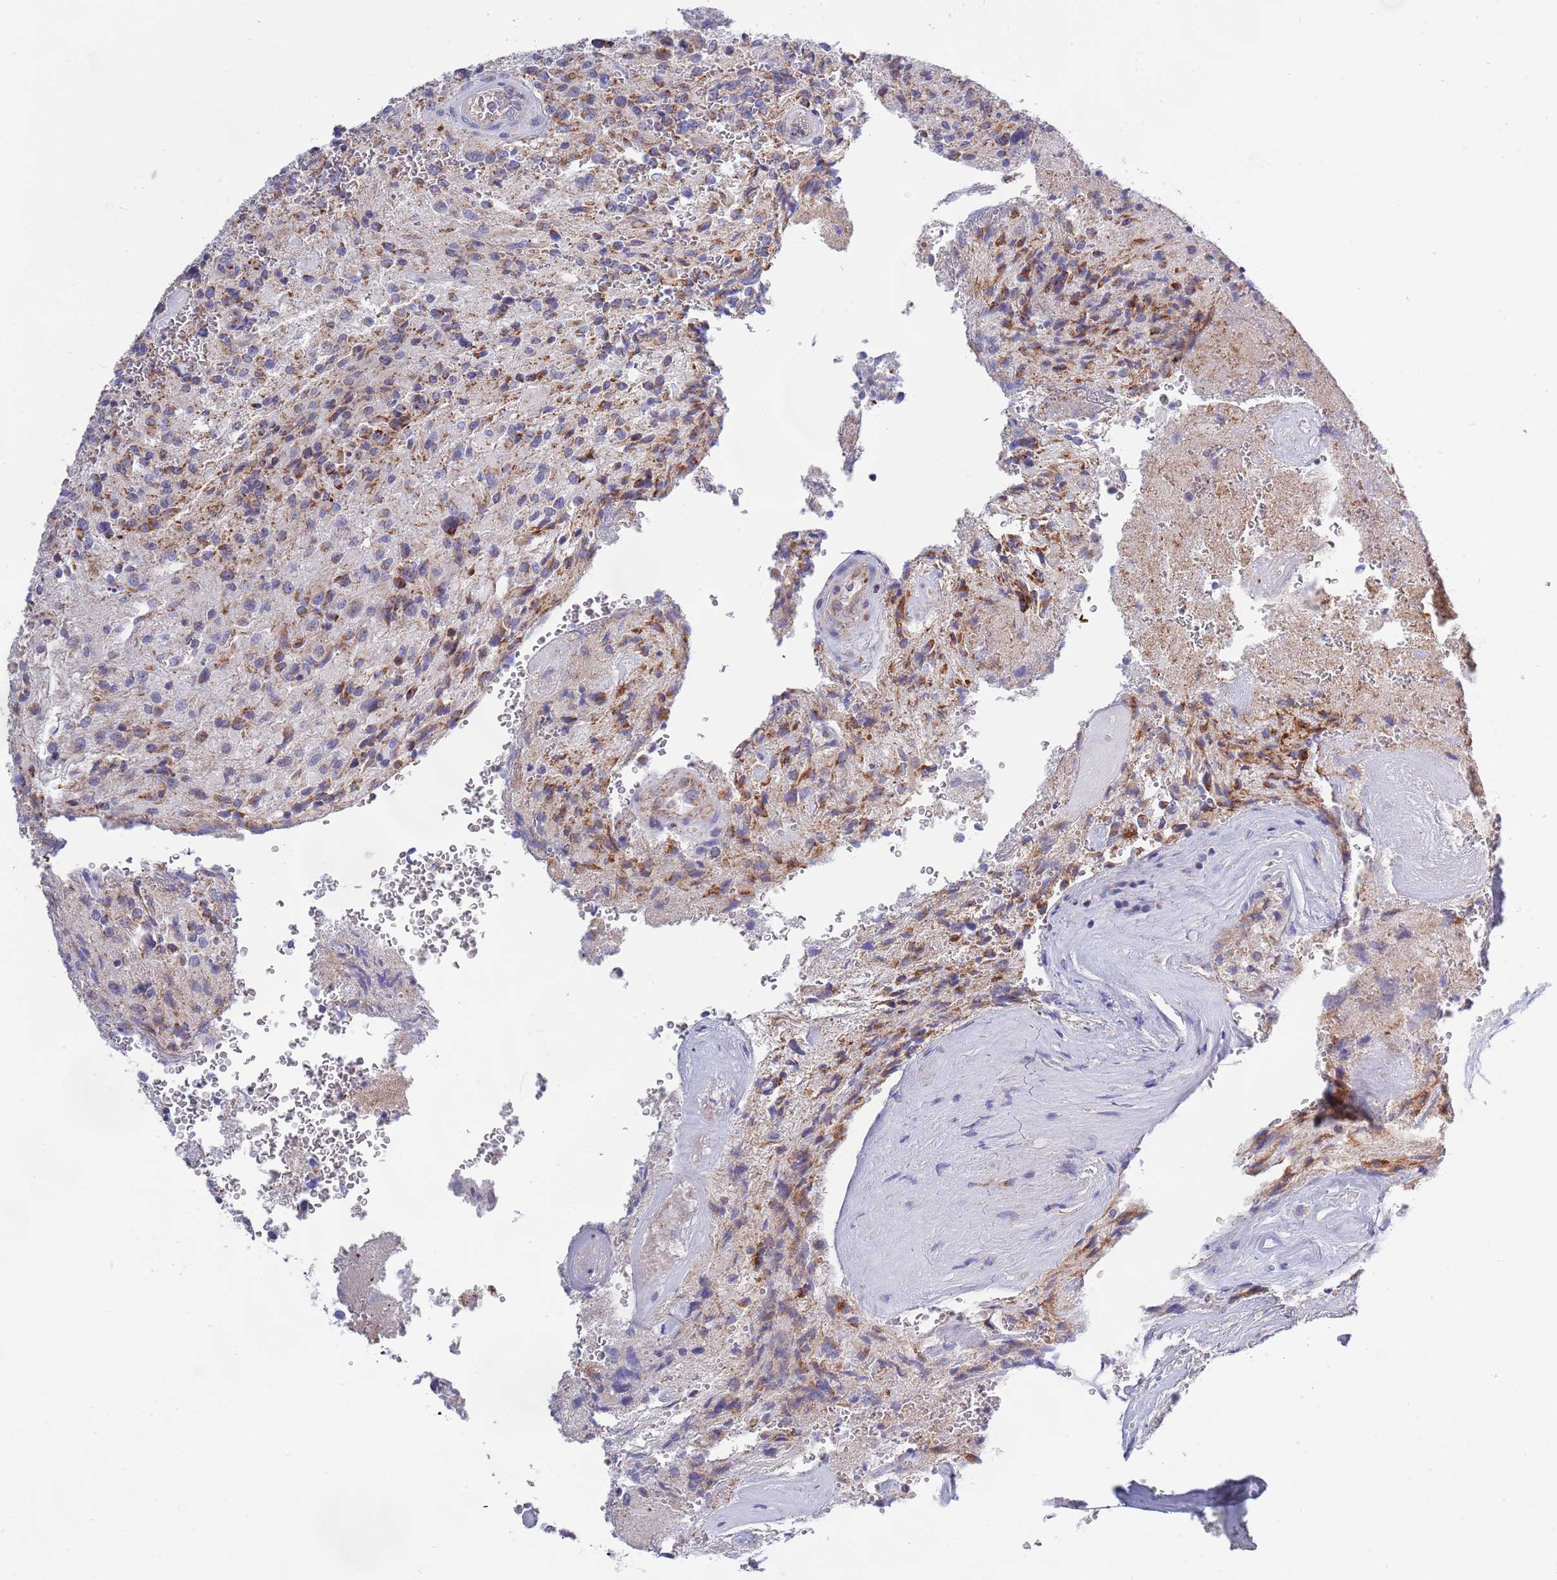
{"staining": {"intensity": "moderate", "quantity": "25%-75%", "location": "cytoplasmic/membranous"}, "tissue": "glioma", "cell_type": "Tumor cells", "image_type": "cancer", "snomed": [{"axis": "morphology", "description": "Normal tissue, NOS"}, {"axis": "morphology", "description": "Glioma, malignant, High grade"}, {"axis": "topography", "description": "Cerebral cortex"}], "caption": "Protein analysis of glioma tissue shows moderate cytoplasmic/membranous expression in about 25%-75% of tumor cells.", "gene": "EMC8", "patient": {"sex": "male", "age": 56}}